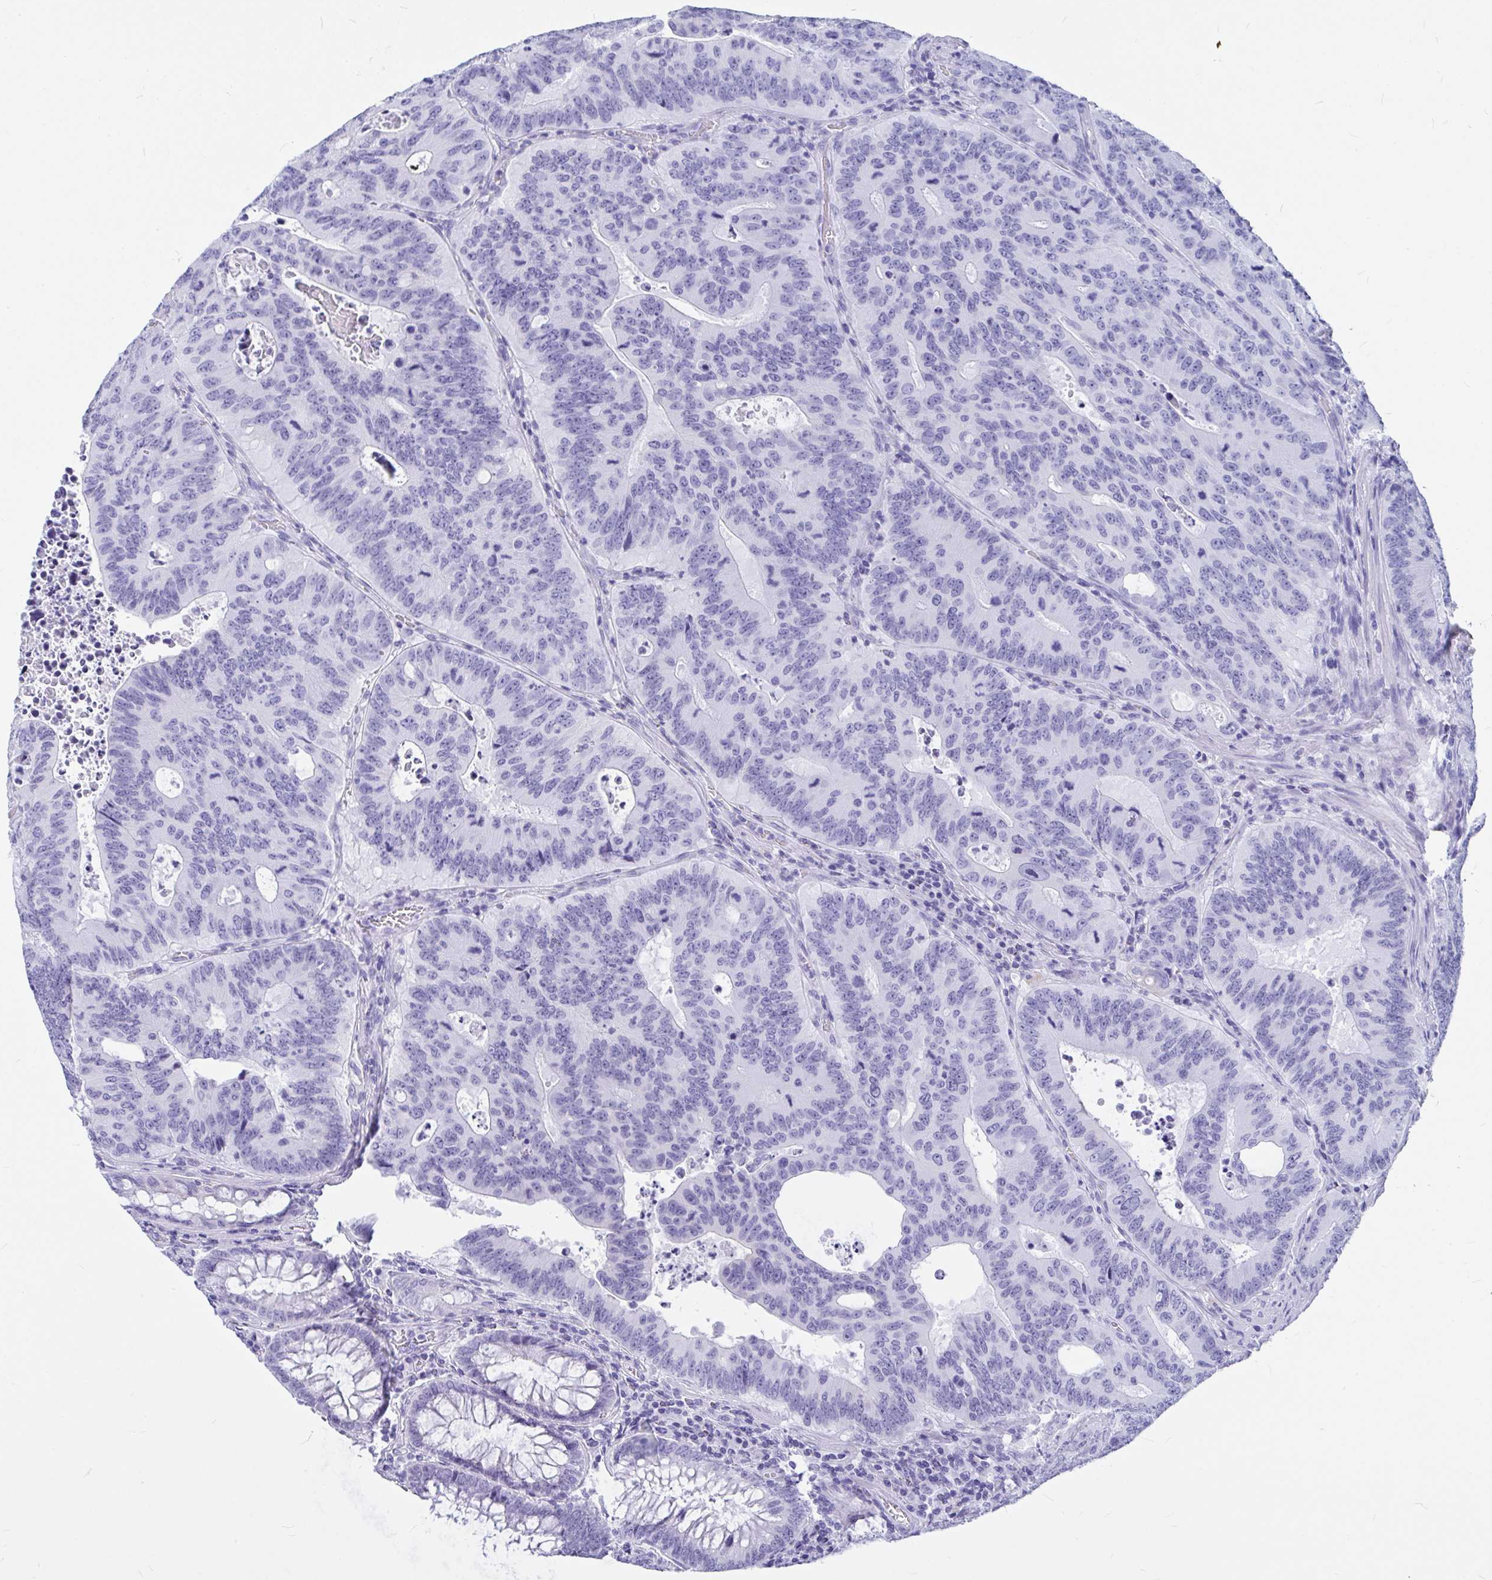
{"staining": {"intensity": "negative", "quantity": "none", "location": "none"}, "tissue": "colorectal cancer", "cell_type": "Tumor cells", "image_type": "cancer", "snomed": [{"axis": "morphology", "description": "Adenocarcinoma, NOS"}, {"axis": "topography", "description": "Colon"}], "caption": "Tumor cells are negative for brown protein staining in adenocarcinoma (colorectal).", "gene": "OR5J2", "patient": {"sex": "male", "age": 62}}